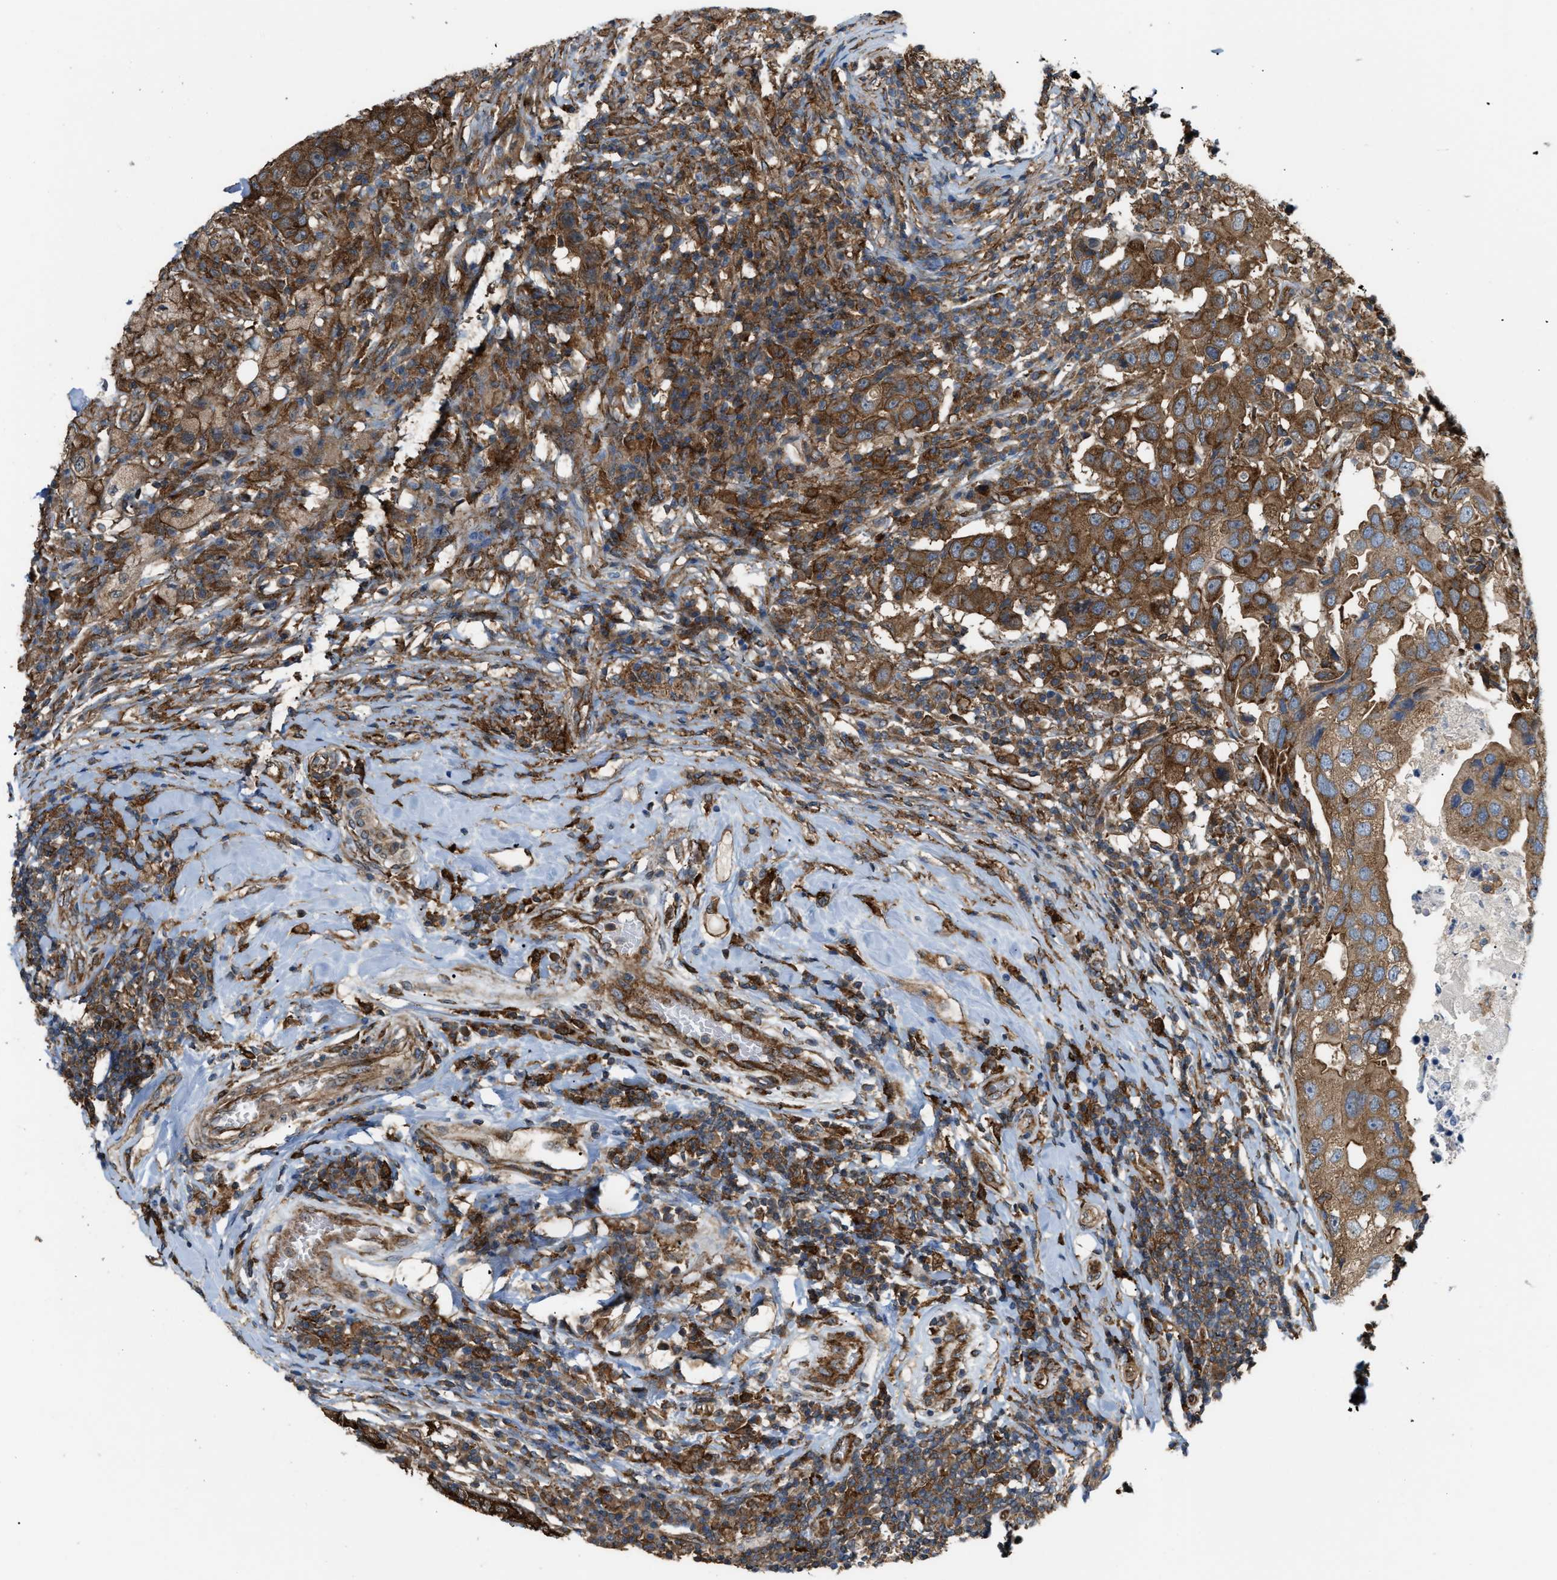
{"staining": {"intensity": "moderate", "quantity": ">75%", "location": "cytoplasmic/membranous"}, "tissue": "breast cancer", "cell_type": "Tumor cells", "image_type": "cancer", "snomed": [{"axis": "morphology", "description": "Duct carcinoma"}, {"axis": "topography", "description": "Breast"}], "caption": "There is medium levels of moderate cytoplasmic/membranous positivity in tumor cells of breast cancer, as demonstrated by immunohistochemical staining (brown color).", "gene": "PICALM", "patient": {"sex": "female", "age": 27}}